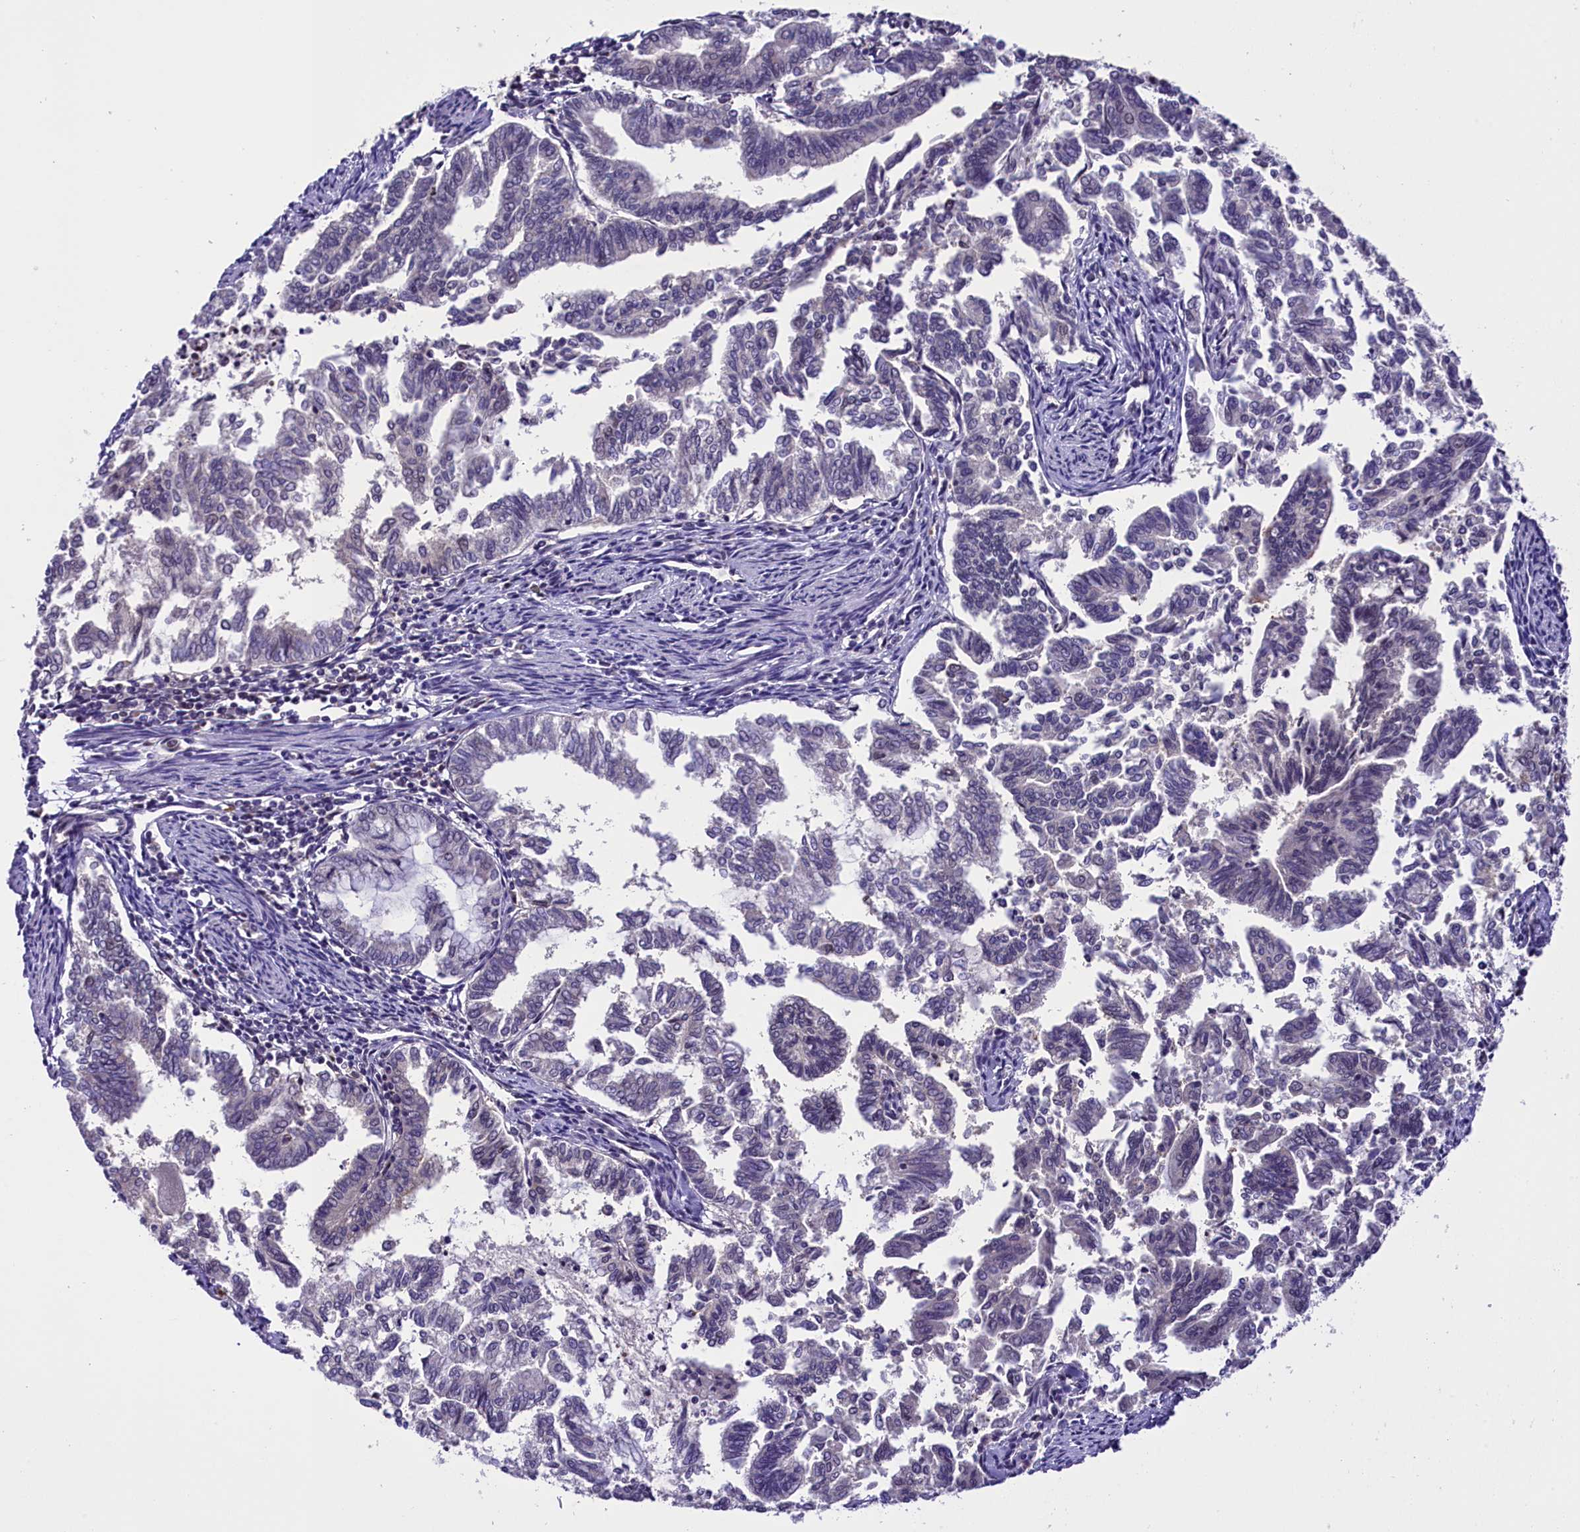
{"staining": {"intensity": "negative", "quantity": "none", "location": "none"}, "tissue": "endometrial cancer", "cell_type": "Tumor cells", "image_type": "cancer", "snomed": [{"axis": "morphology", "description": "Adenocarcinoma, NOS"}, {"axis": "topography", "description": "Endometrium"}], "caption": "This is an immunohistochemistry (IHC) photomicrograph of endometrial adenocarcinoma. There is no positivity in tumor cells.", "gene": "IQCN", "patient": {"sex": "female", "age": 79}}